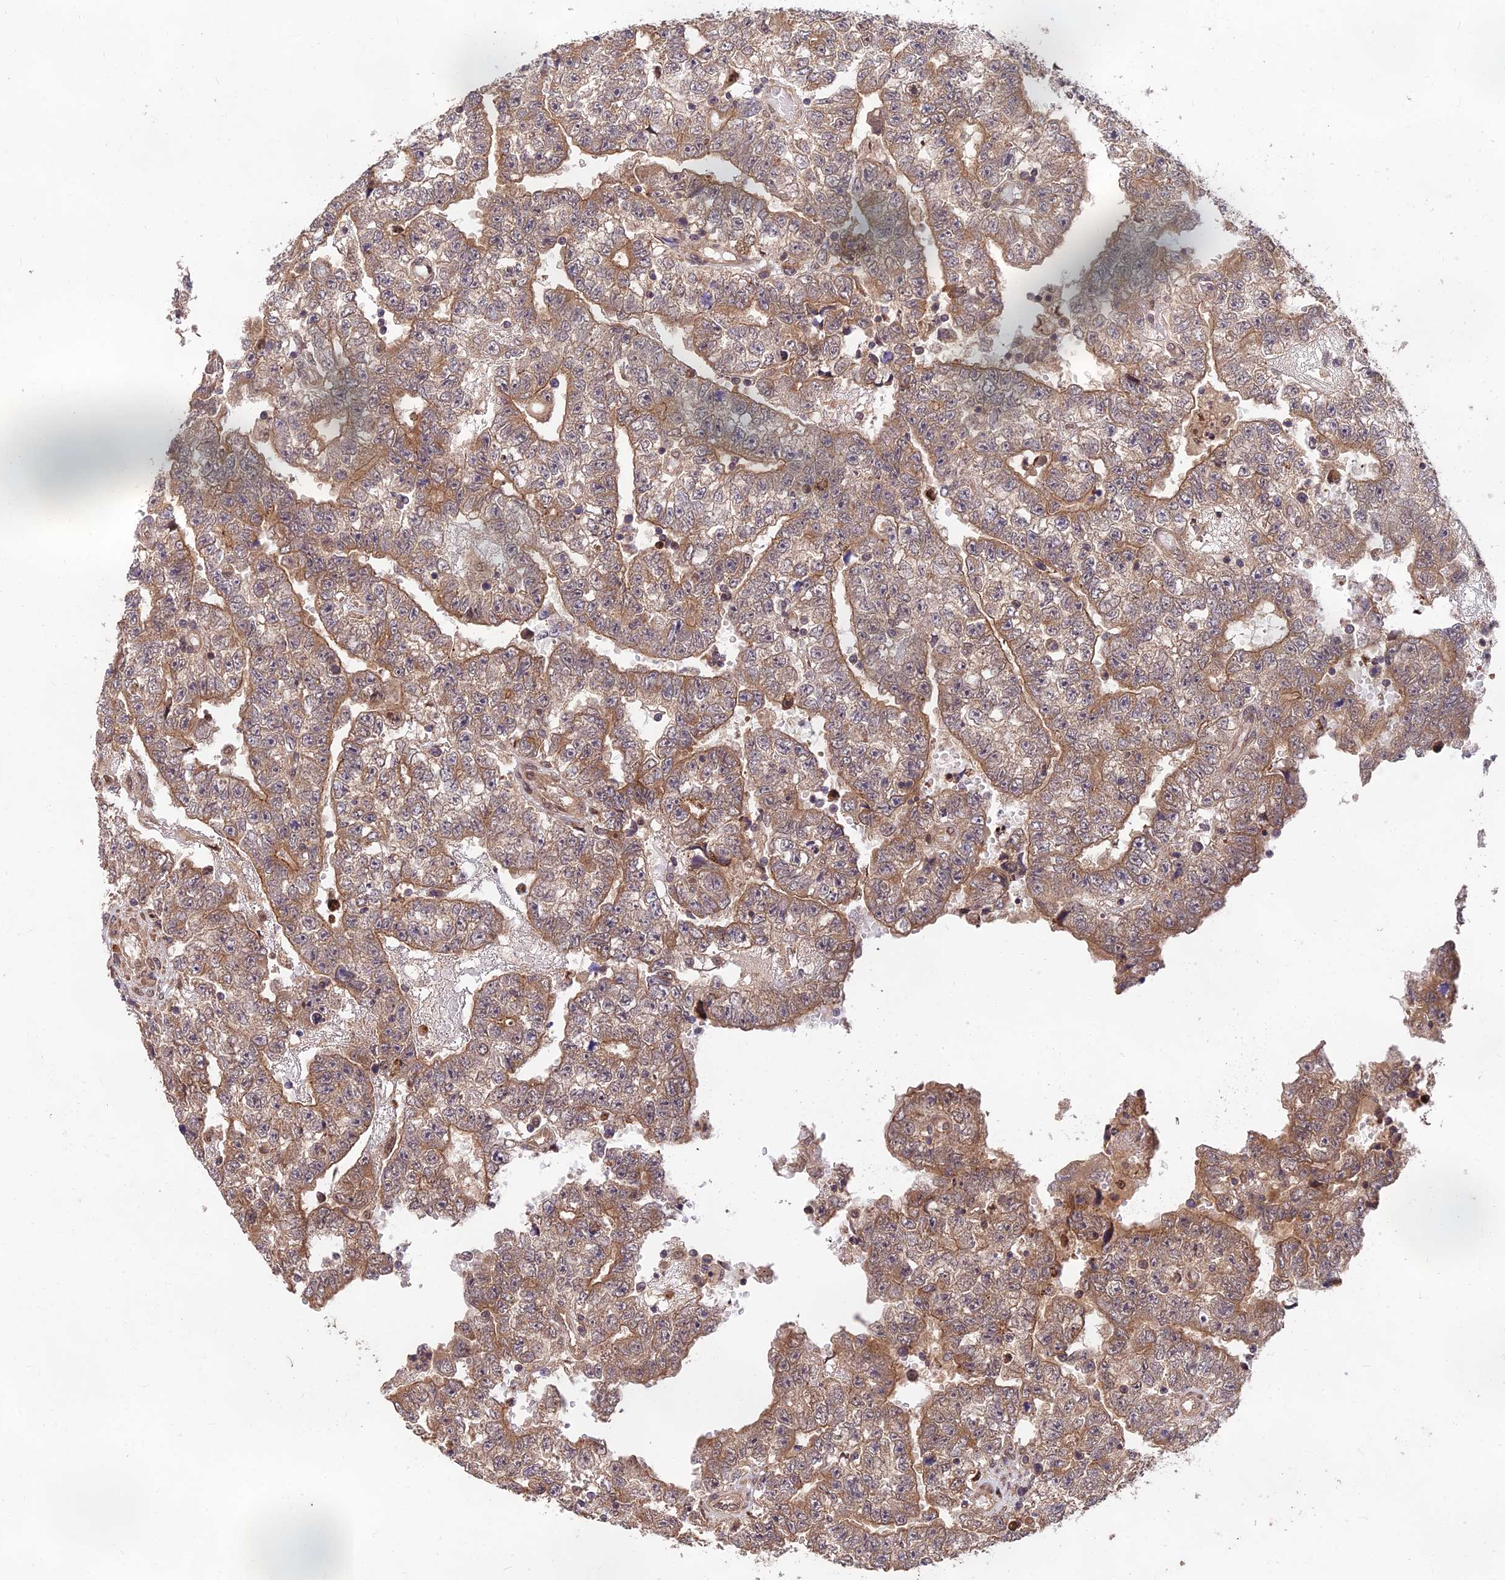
{"staining": {"intensity": "moderate", "quantity": ">75%", "location": "cytoplasmic/membranous"}, "tissue": "testis cancer", "cell_type": "Tumor cells", "image_type": "cancer", "snomed": [{"axis": "morphology", "description": "Carcinoma, Embryonal, NOS"}, {"axis": "topography", "description": "Testis"}], "caption": "Approximately >75% of tumor cells in testis embryonal carcinoma demonstrate moderate cytoplasmic/membranous protein expression as visualized by brown immunohistochemical staining.", "gene": "MKKS", "patient": {"sex": "male", "age": 25}}